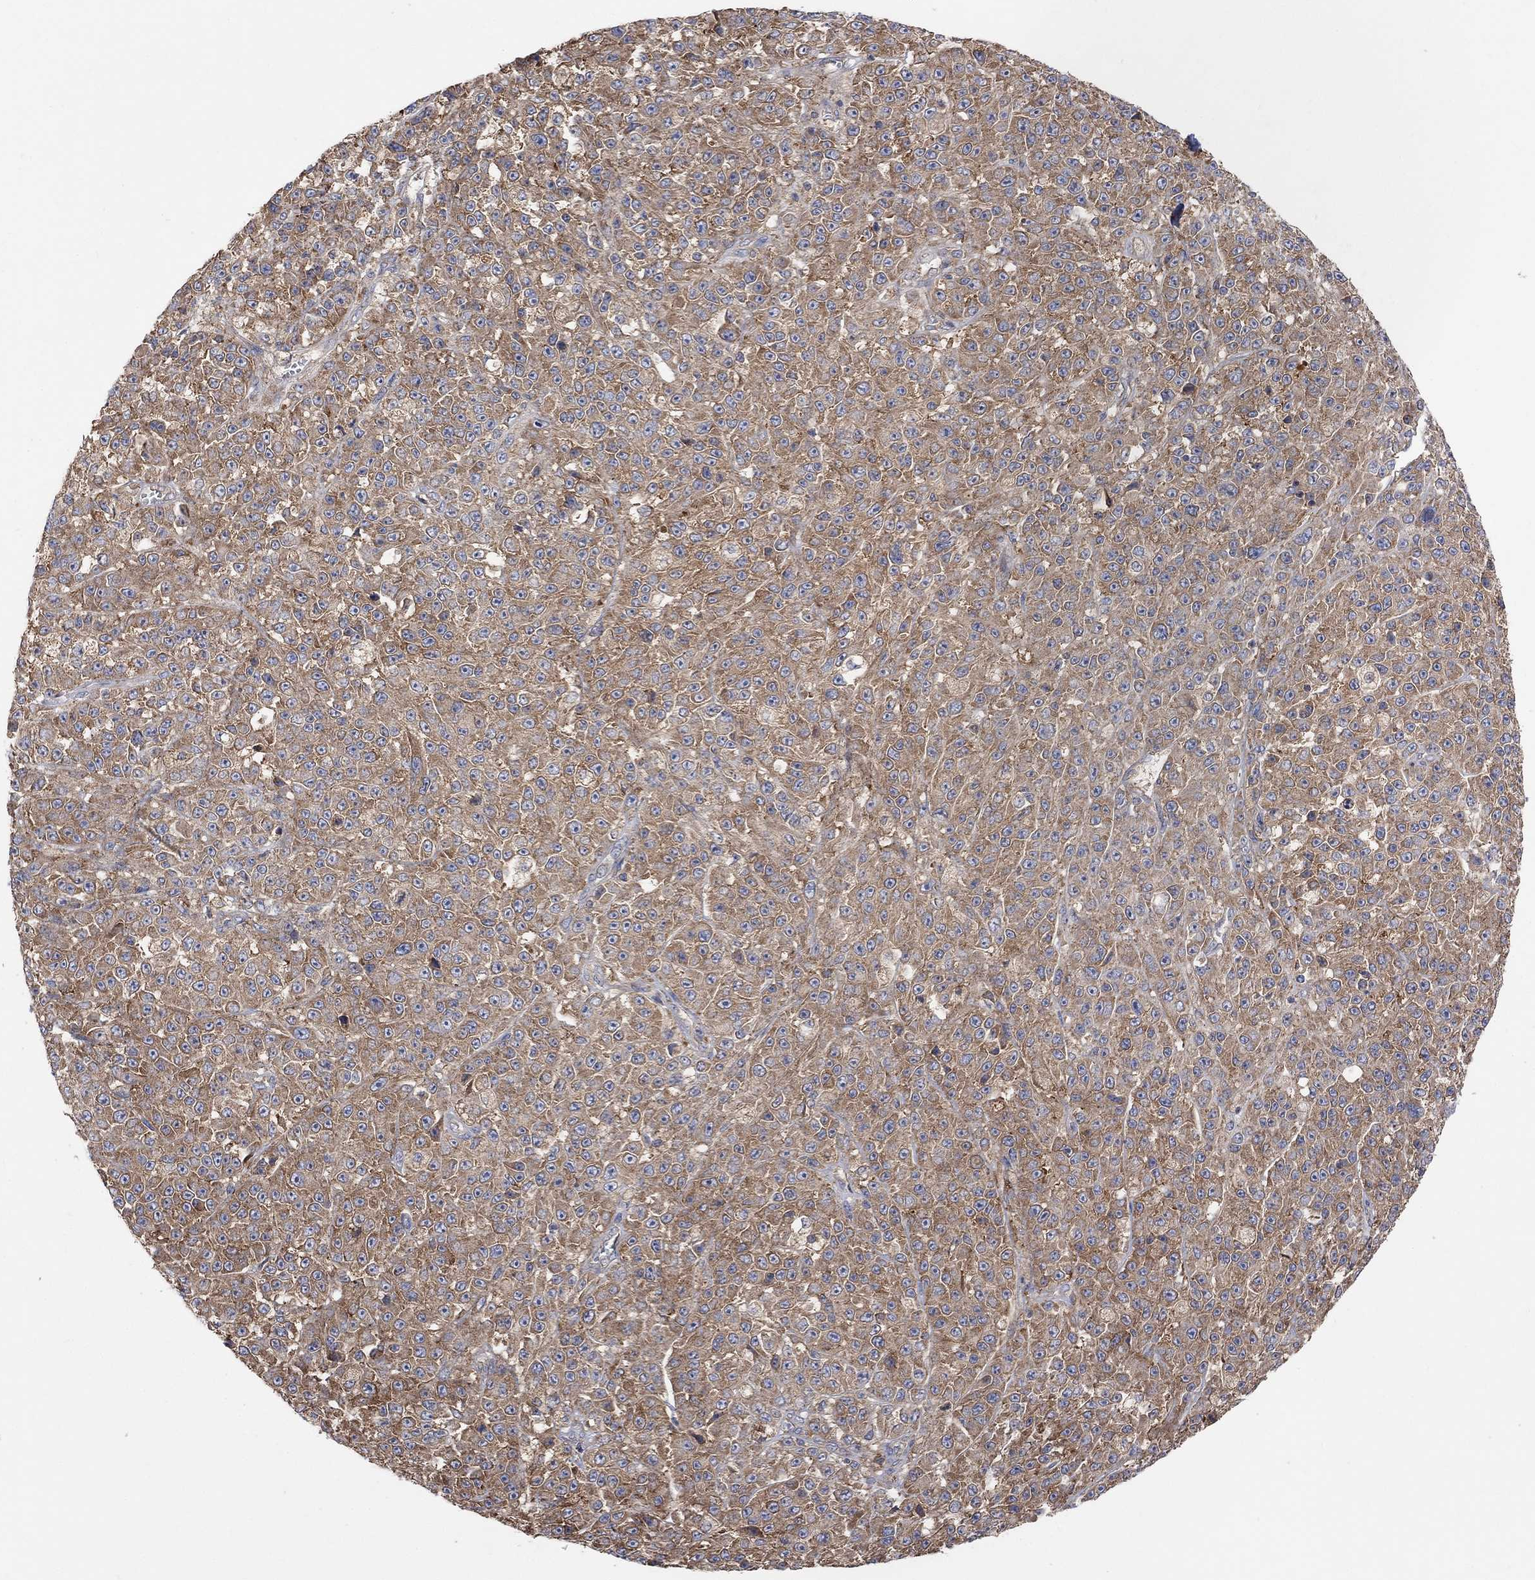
{"staining": {"intensity": "weak", "quantity": ">75%", "location": "cytoplasmic/membranous"}, "tissue": "melanoma", "cell_type": "Tumor cells", "image_type": "cancer", "snomed": [{"axis": "morphology", "description": "Malignant melanoma, NOS"}, {"axis": "topography", "description": "Skin"}], "caption": "An immunohistochemistry image of neoplastic tissue is shown. Protein staining in brown highlights weak cytoplasmic/membranous positivity in malignant melanoma within tumor cells.", "gene": "BLOC1S3", "patient": {"sex": "female", "age": 58}}